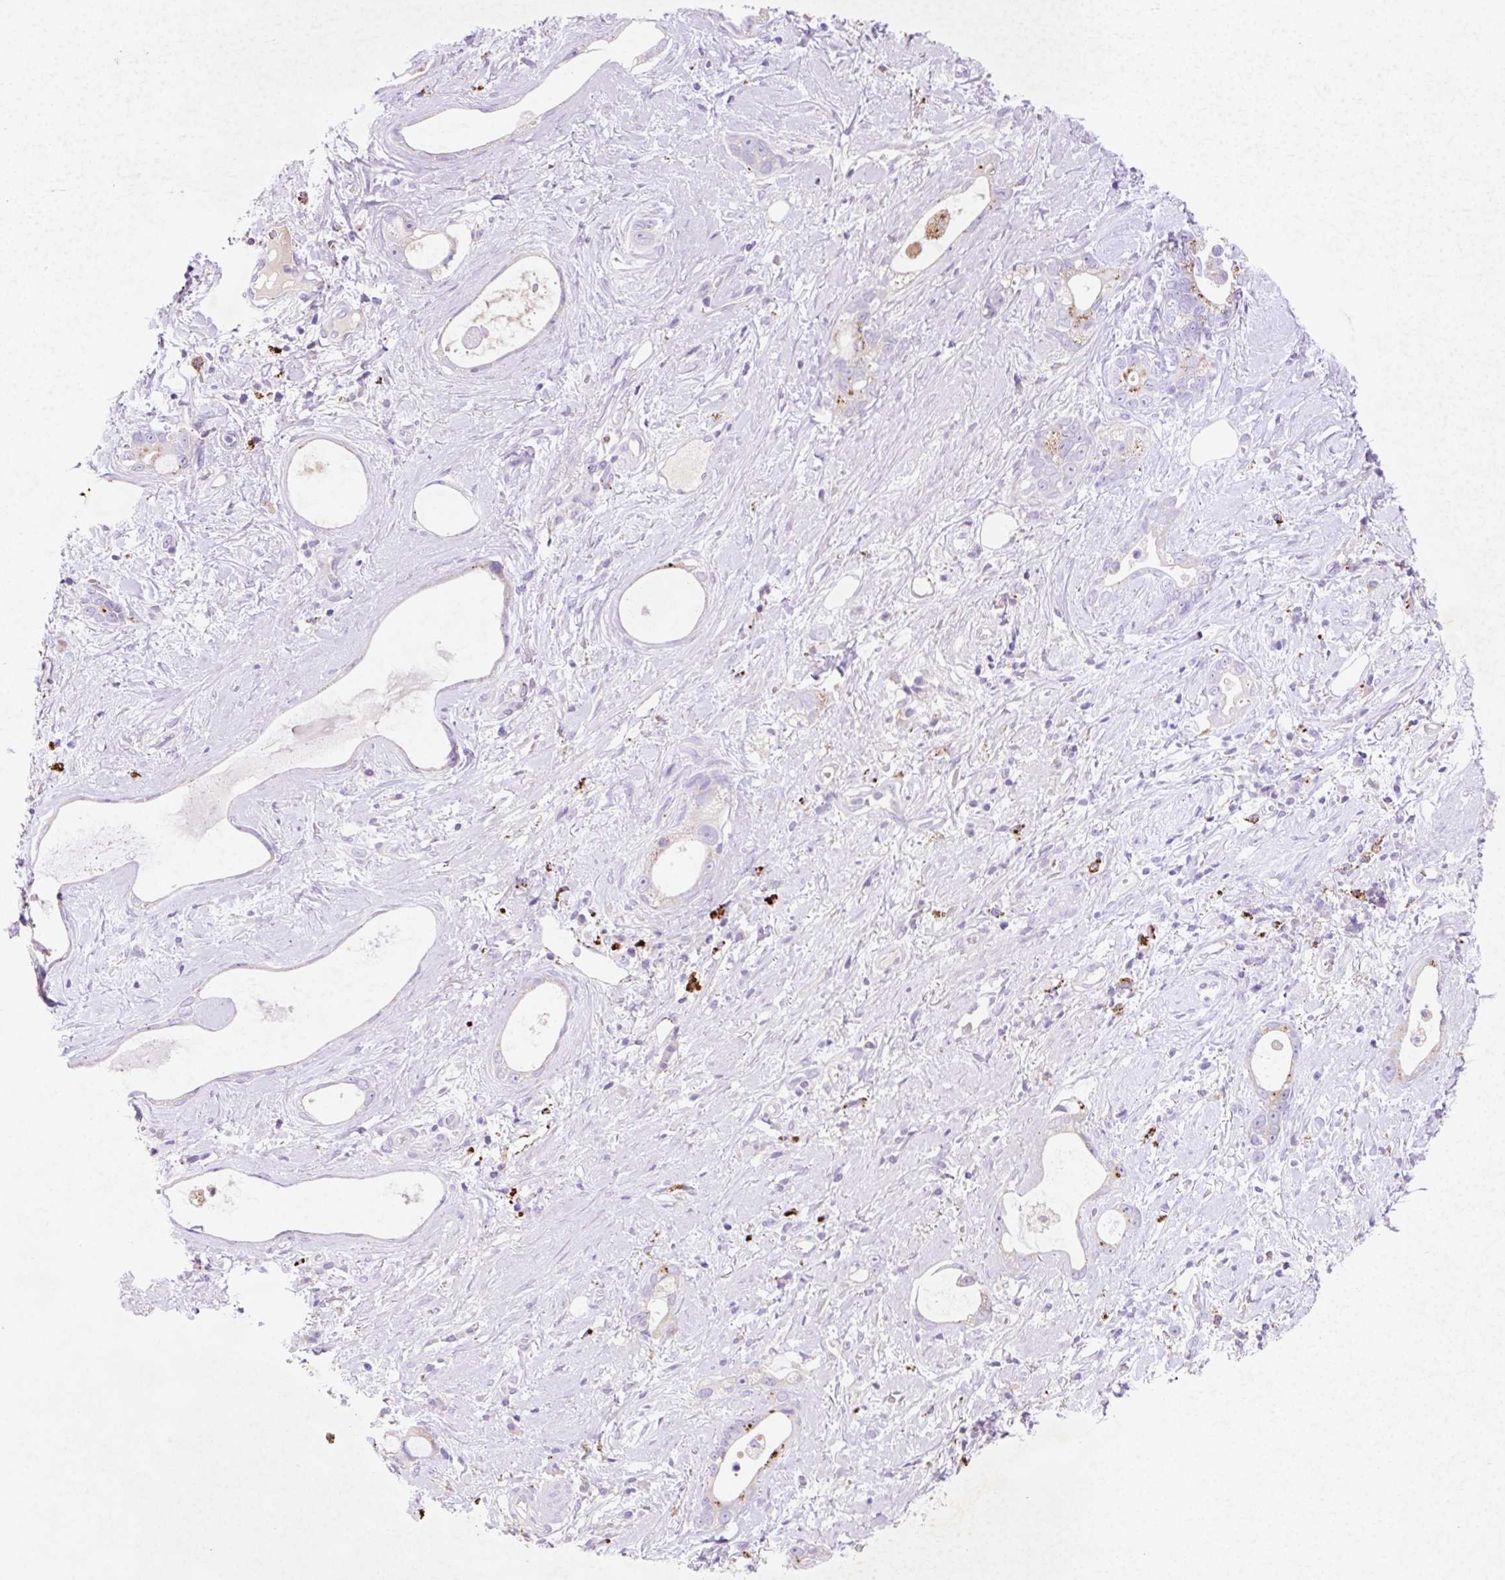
{"staining": {"intensity": "moderate", "quantity": "<25%", "location": "cytoplasmic/membranous"}, "tissue": "stomach cancer", "cell_type": "Tumor cells", "image_type": "cancer", "snomed": [{"axis": "morphology", "description": "Adenocarcinoma, NOS"}, {"axis": "topography", "description": "Stomach"}], "caption": "Stomach cancer (adenocarcinoma) stained with a protein marker demonstrates moderate staining in tumor cells.", "gene": "HEXA", "patient": {"sex": "male", "age": 55}}